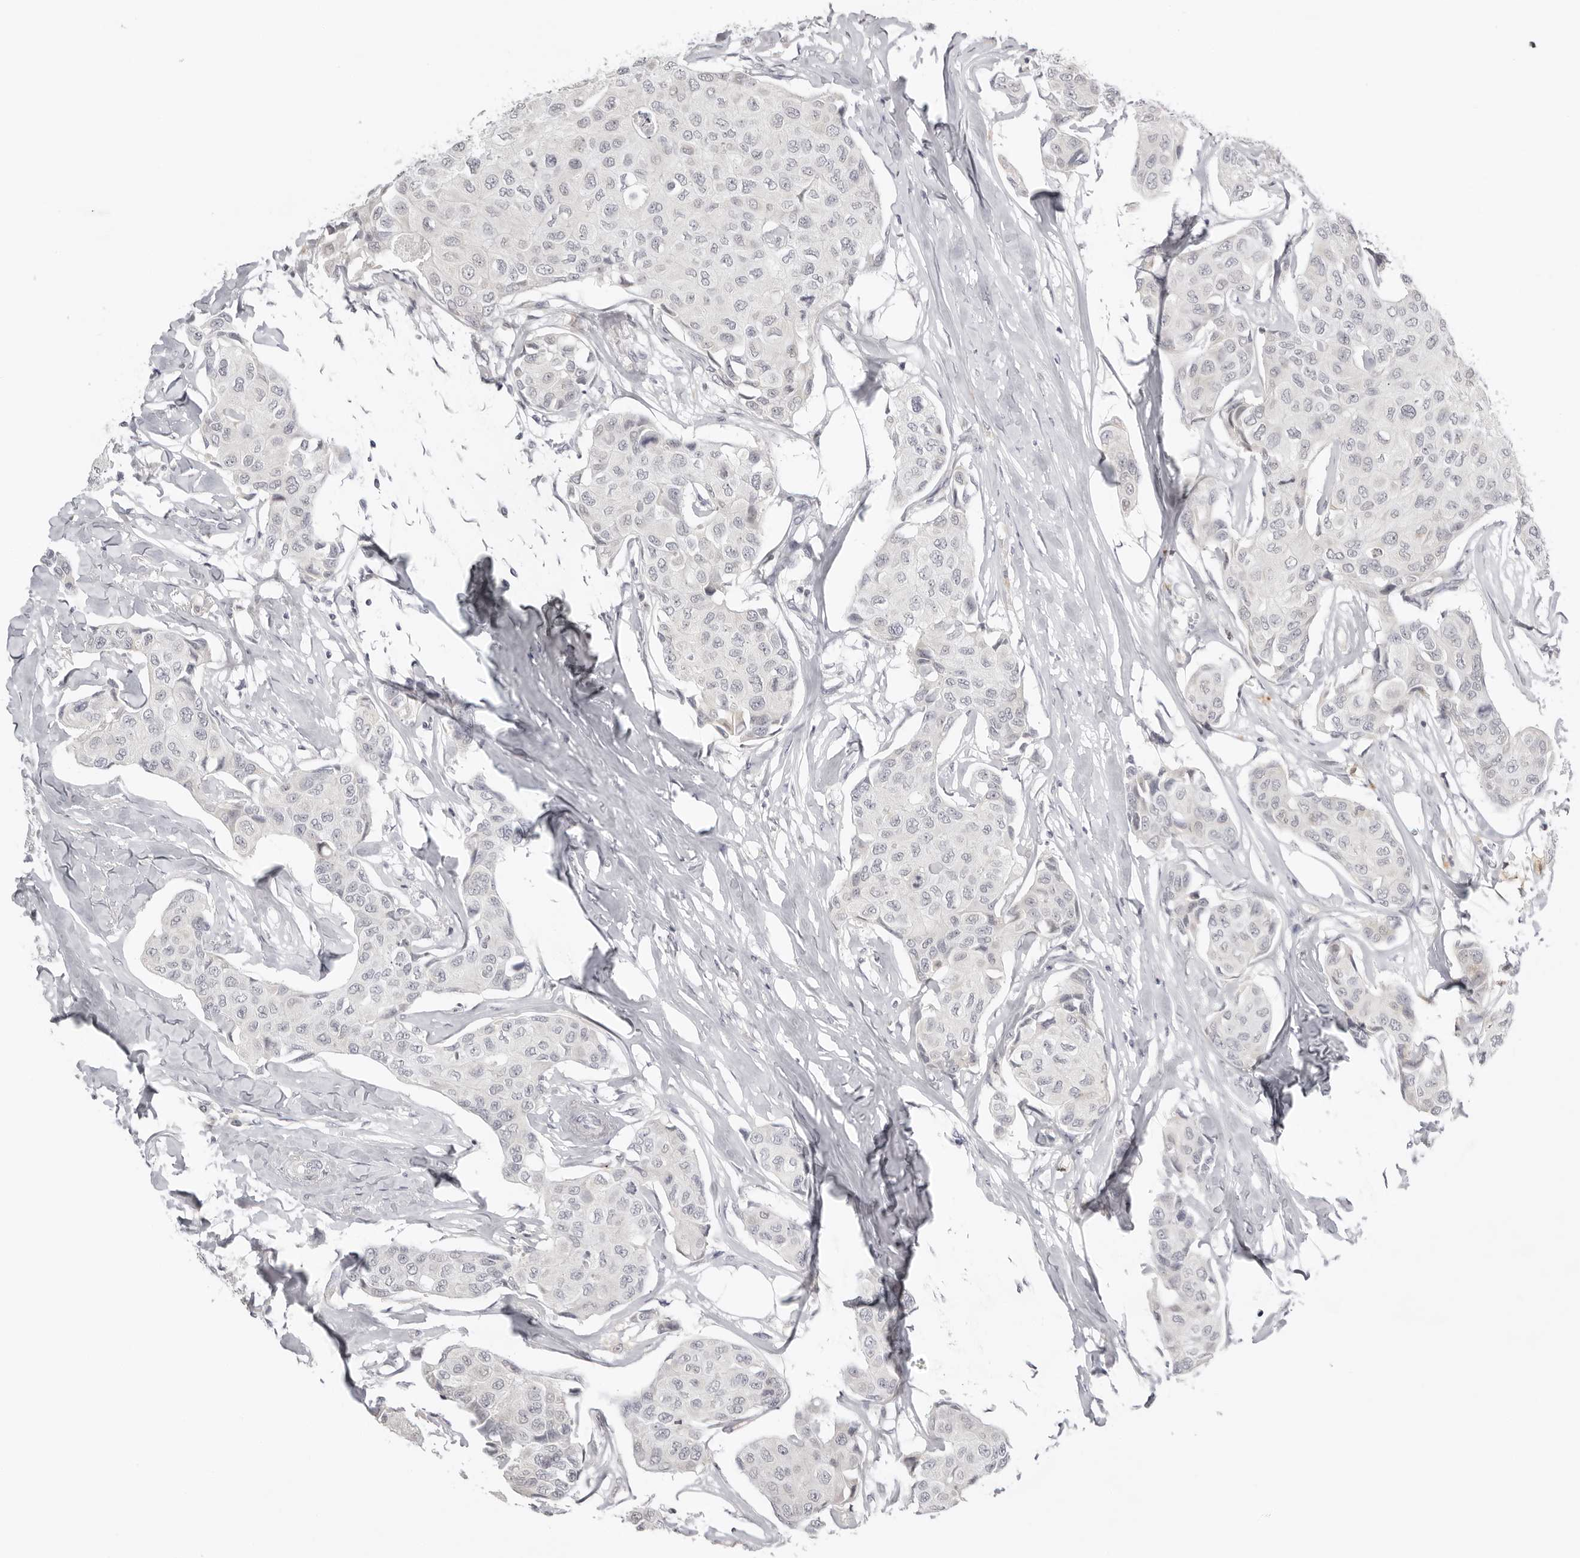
{"staining": {"intensity": "negative", "quantity": "none", "location": "none"}, "tissue": "breast cancer", "cell_type": "Tumor cells", "image_type": "cancer", "snomed": [{"axis": "morphology", "description": "Duct carcinoma"}, {"axis": "topography", "description": "Breast"}], "caption": "DAB (3,3'-diaminobenzidine) immunohistochemical staining of human invasive ductal carcinoma (breast) shows no significant staining in tumor cells. The staining was performed using DAB to visualize the protein expression in brown, while the nuclei were stained in blue with hematoxylin (Magnification: 20x).", "gene": "ACP6", "patient": {"sex": "female", "age": 80}}